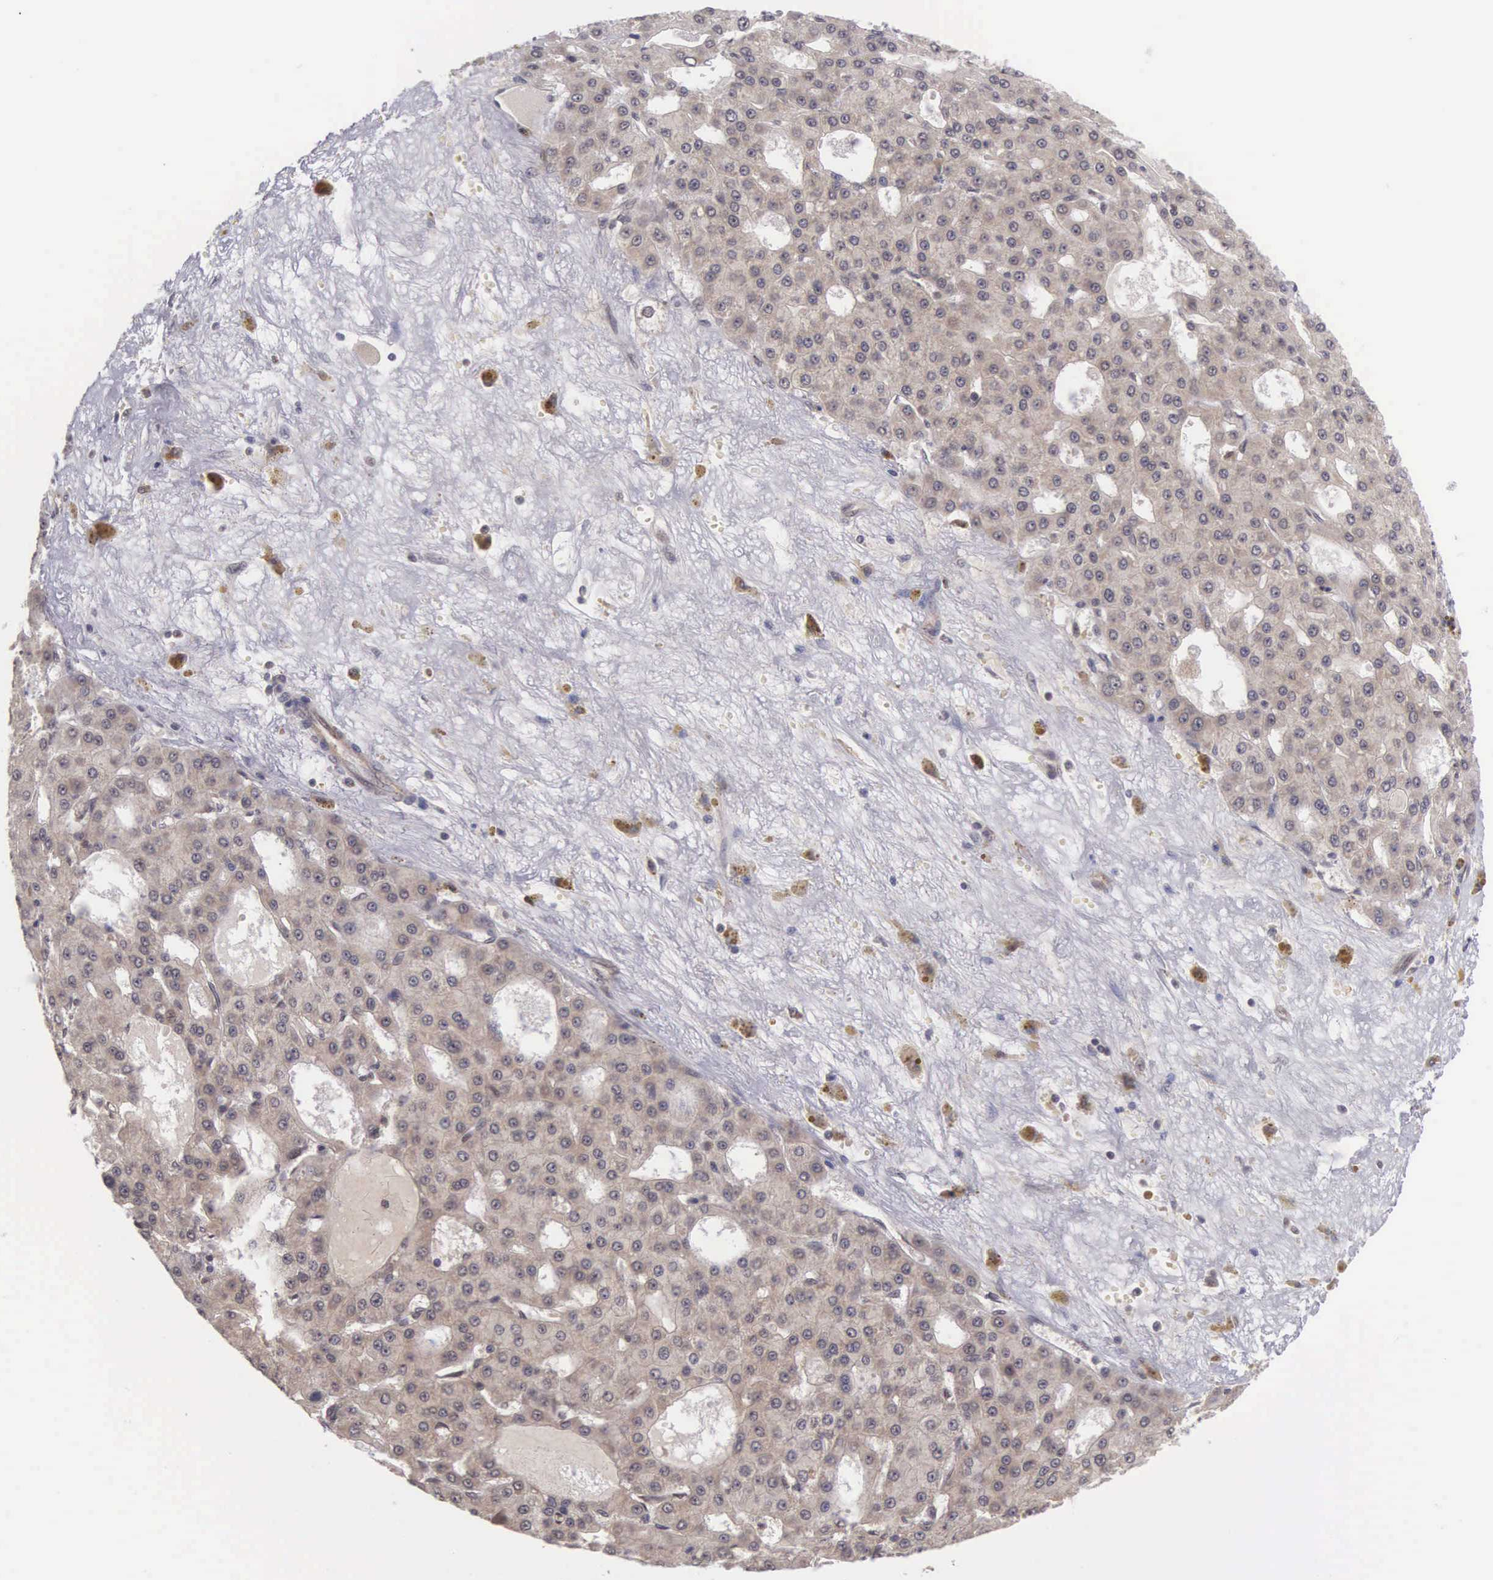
{"staining": {"intensity": "weak", "quantity": ">75%", "location": "cytoplasmic/membranous"}, "tissue": "liver cancer", "cell_type": "Tumor cells", "image_type": "cancer", "snomed": [{"axis": "morphology", "description": "Carcinoma, Hepatocellular, NOS"}, {"axis": "topography", "description": "Liver"}], "caption": "A high-resolution histopathology image shows immunohistochemistry staining of liver hepatocellular carcinoma, which shows weak cytoplasmic/membranous positivity in about >75% of tumor cells.", "gene": "VASH1", "patient": {"sex": "male", "age": 47}}